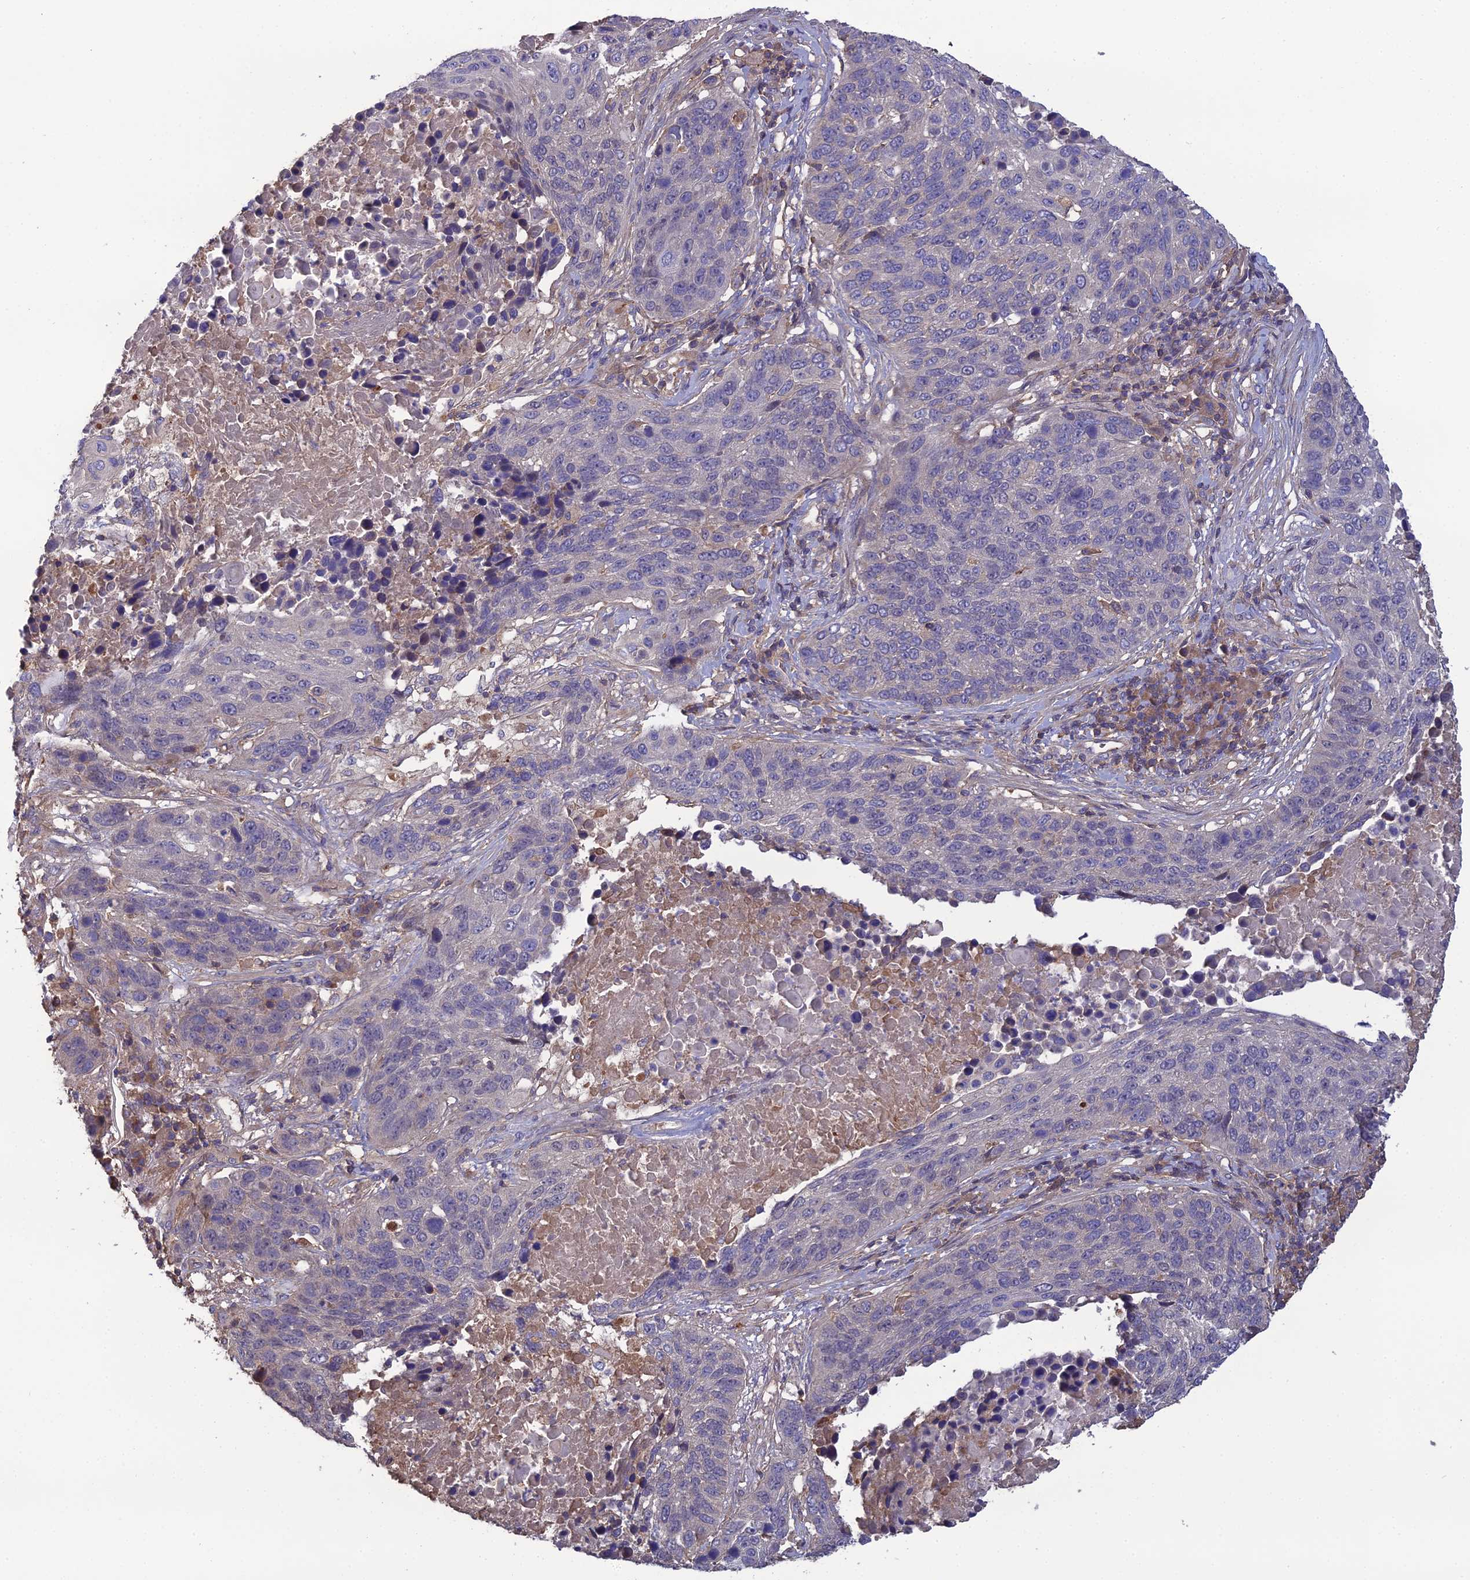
{"staining": {"intensity": "negative", "quantity": "none", "location": "none"}, "tissue": "lung cancer", "cell_type": "Tumor cells", "image_type": "cancer", "snomed": [{"axis": "morphology", "description": "Normal tissue, NOS"}, {"axis": "morphology", "description": "Squamous cell carcinoma, NOS"}, {"axis": "topography", "description": "Lymph node"}, {"axis": "topography", "description": "Lung"}], "caption": "DAB (3,3'-diaminobenzidine) immunohistochemical staining of lung cancer displays no significant positivity in tumor cells.", "gene": "GALR2", "patient": {"sex": "male", "age": 66}}